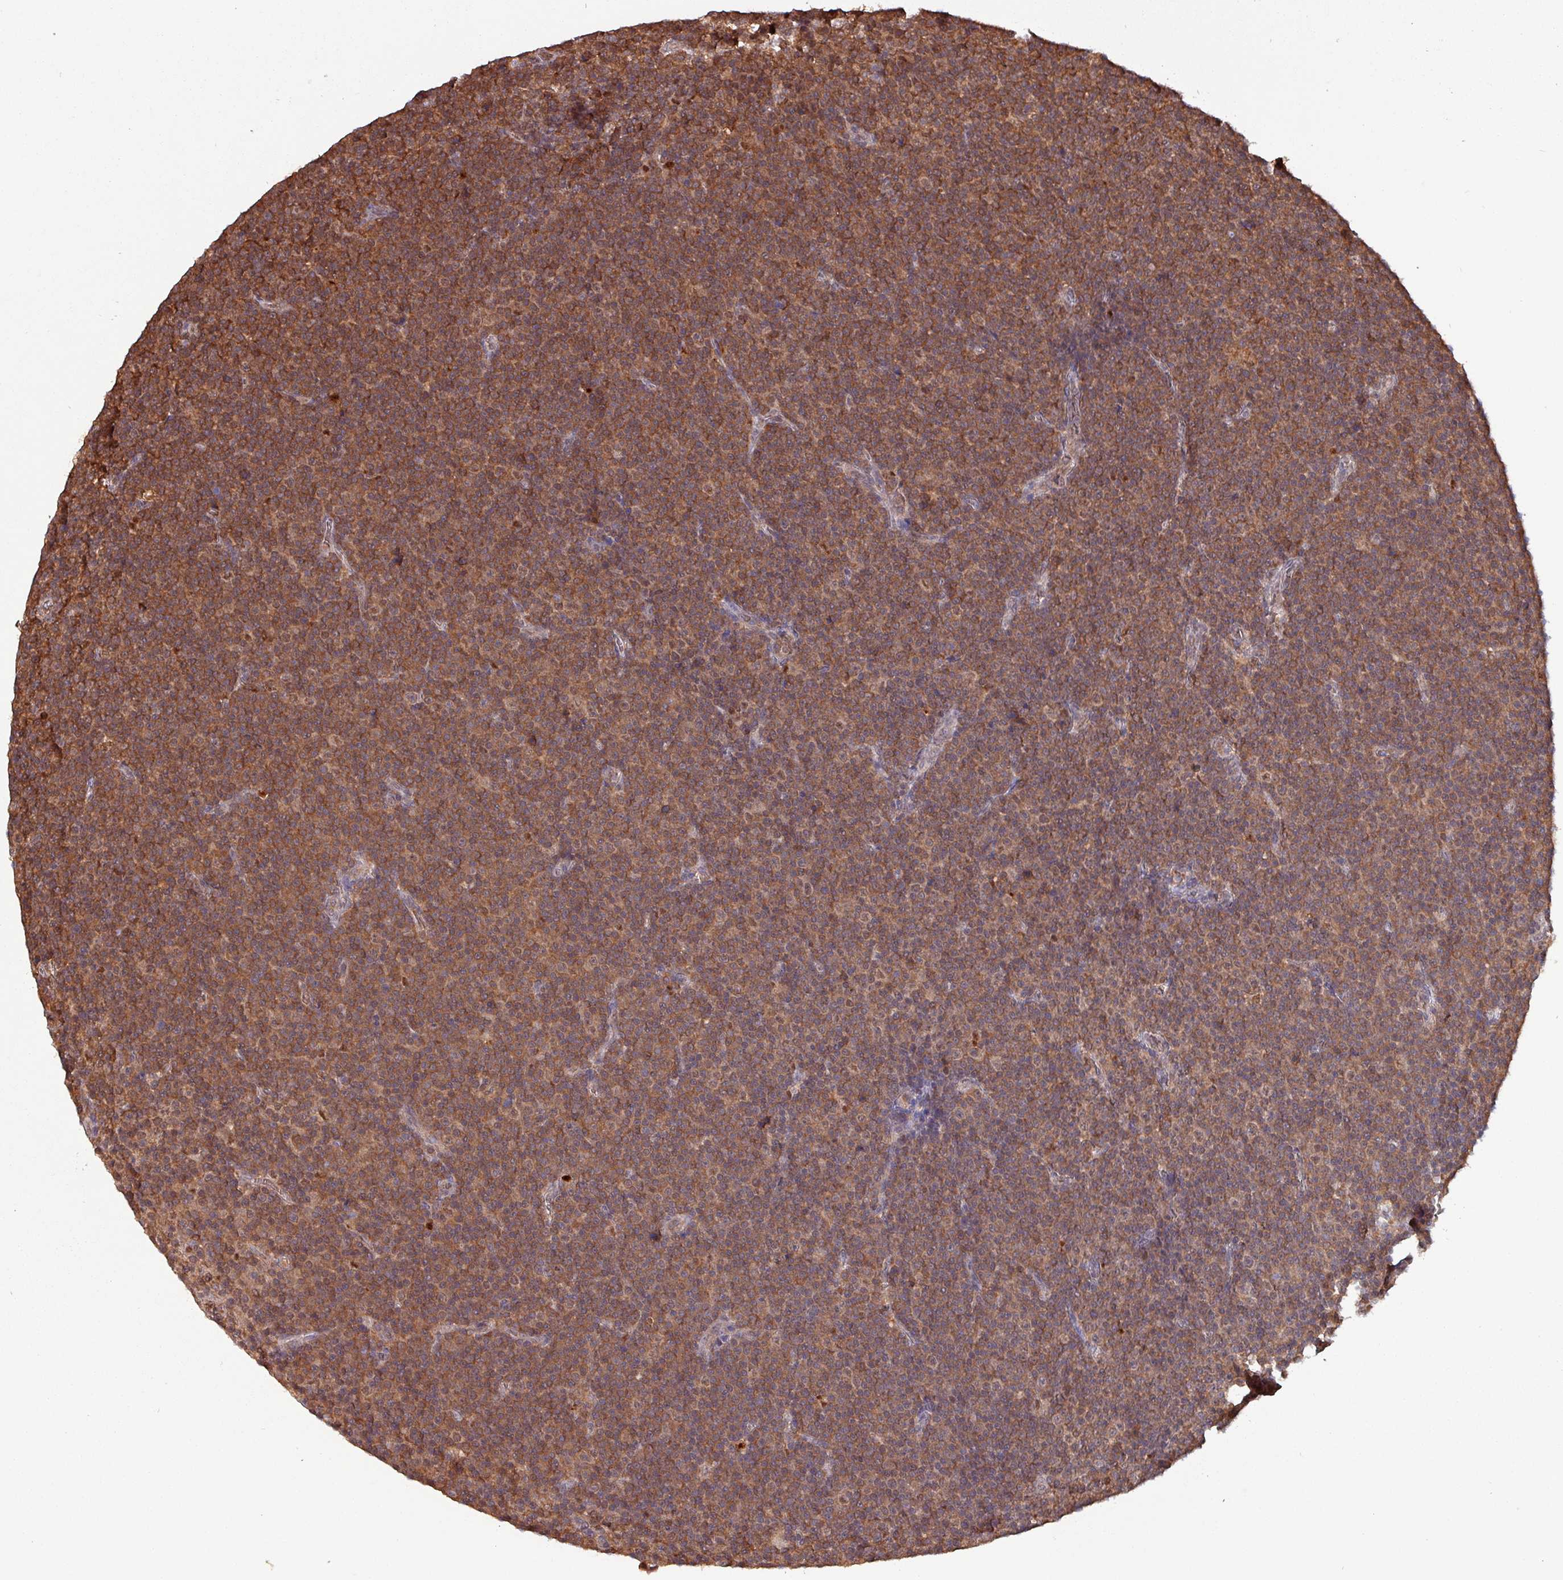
{"staining": {"intensity": "moderate", "quantity": ">75%", "location": "cytoplasmic/membranous"}, "tissue": "lymphoma", "cell_type": "Tumor cells", "image_type": "cancer", "snomed": [{"axis": "morphology", "description": "Malignant lymphoma, non-Hodgkin's type, Low grade"}, {"axis": "topography", "description": "Lymph node"}], "caption": "Protein staining displays moderate cytoplasmic/membranous positivity in about >75% of tumor cells in lymphoma.", "gene": "PSMB8", "patient": {"sex": "female", "age": 67}}